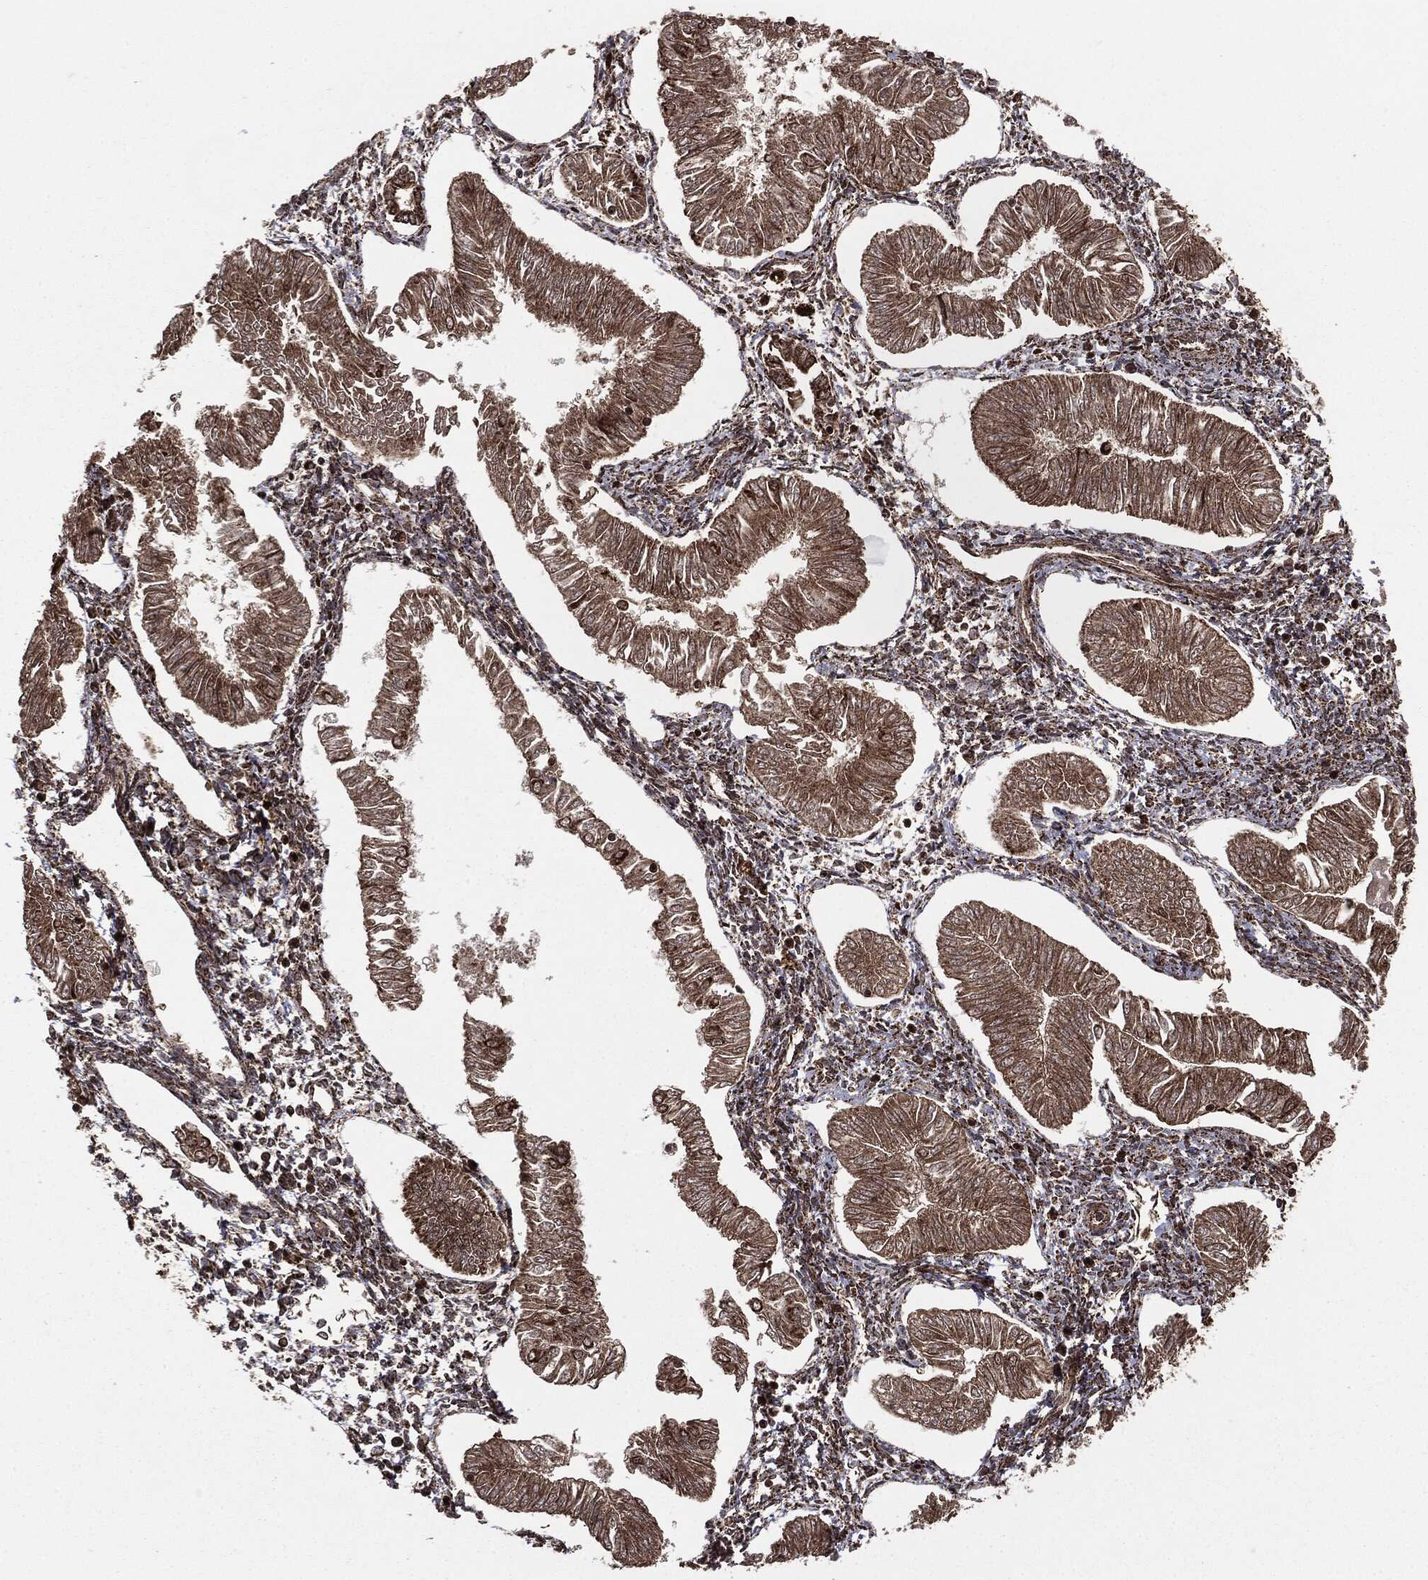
{"staining": {"intensity": "strong", "quantity": ">75%", "location": "cytoplasmic/membranous"}, "tissue": "endometrial cancer", "cell_type": "Tumor cells", "image_type": "cancer", "snomed": [{"axis": "morphology", "description": "Adenocarcinoma, NOS"}, {"axis": "topography", "description": "Endometrium"}], "caption": "A micrograph of endometrial cancer stained for a protein shows strong cytoplasmic/membranous brown staining in tumor cells.", "gene": "MAP2K1", "patient": {"sex": "female", "age": 53}}